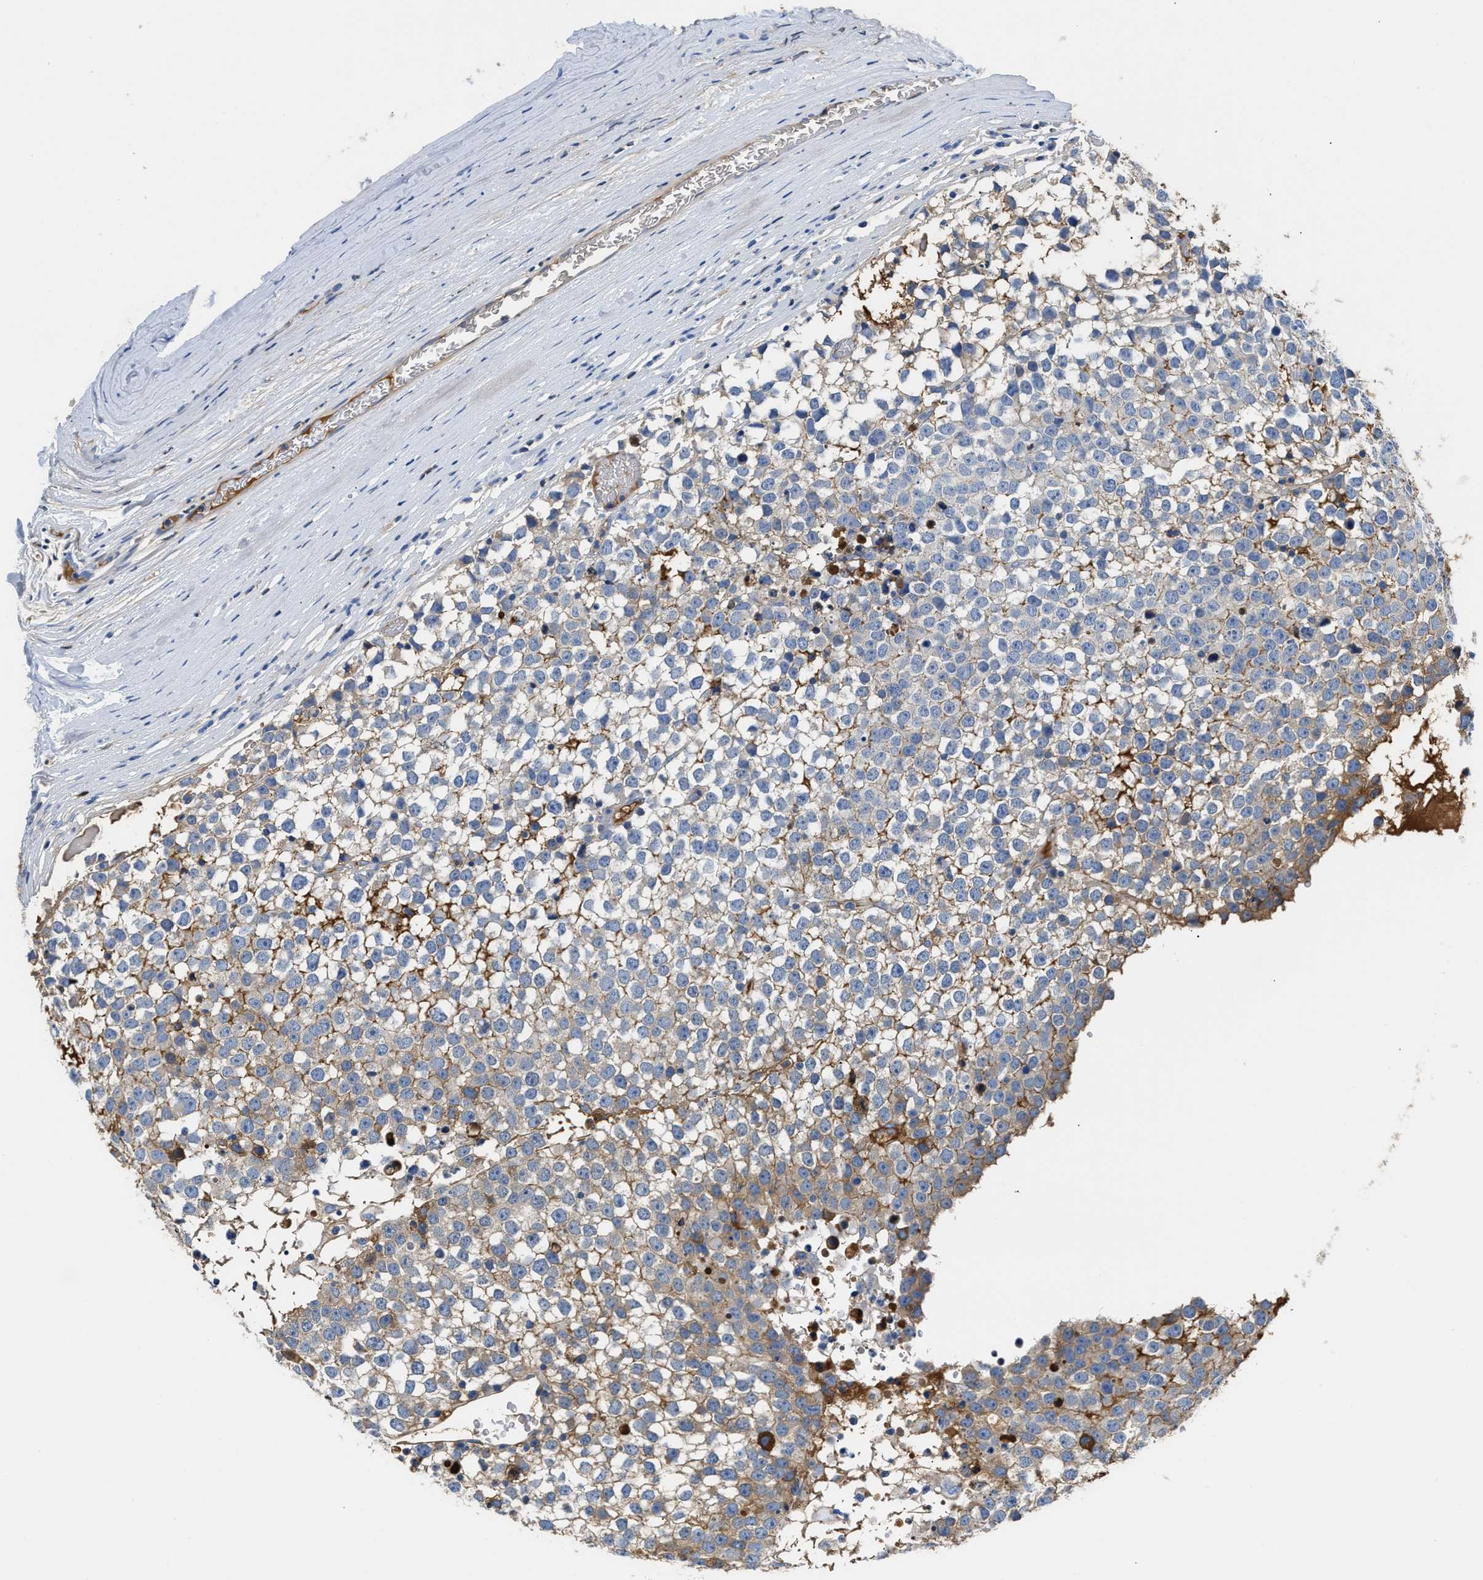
{"staining": {"intensity": "moderate", "quantity": ">75%", "location": "cytoplasmic/membranous"}, "tissue": "testis cancer", "cell_type": "Tumor cells", "image_type": "cancer", "snomed": [{"axis": "morphology", "description": "Seminoma, NOS"}, {"axis": "topography", "description": "Testis"}], "caption": "A brown stain shows moderate cytoplasmic/membranous staining of a protein in testis seminoma tumor cells.", "gene": "GC", "patient": {"sex": "male", "age": 65}}